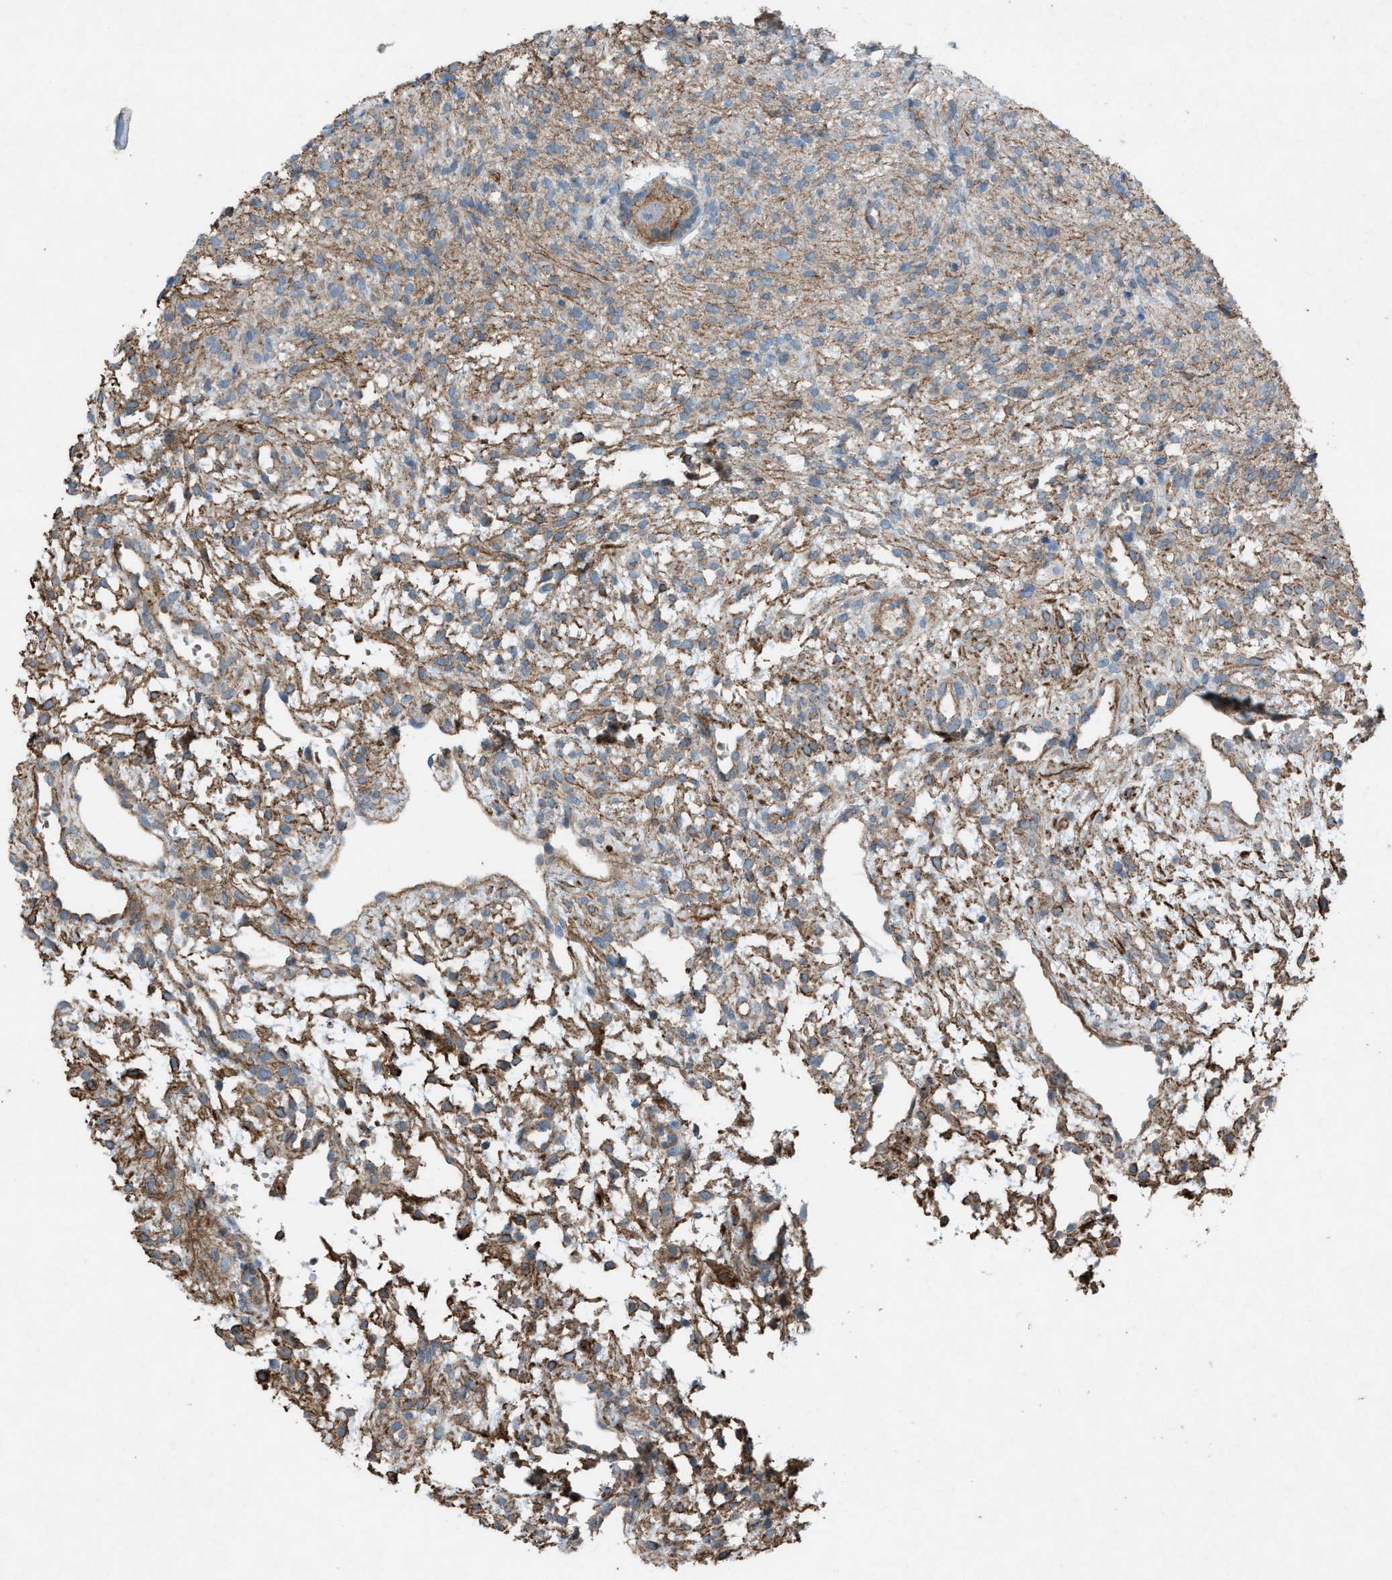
{"staining": {"intensity": "moderate", "quantity": ">75%", "location": "cytoplasmic/membranous"}, "tissue": "ovary", "cell_type": "Follicle cells", "image_type": "normal", "snomed": [{"axis": "morphology", "description": "Normal tissue, NOS"}, {"axis": "morphology", "description": "Cyst, NOS"}, {"axis": "topography", "description": "Ovary"}], "caption": "A brown stain shows moderate cytoplasmic/membranous positivity of a protein in follicle cells of unremarkable ovary. Ihc stains the protein of interest in brown and the nuclei are stained blue.", "gene": "NCK2", "patient": {"sex": "female", "age": 18}}